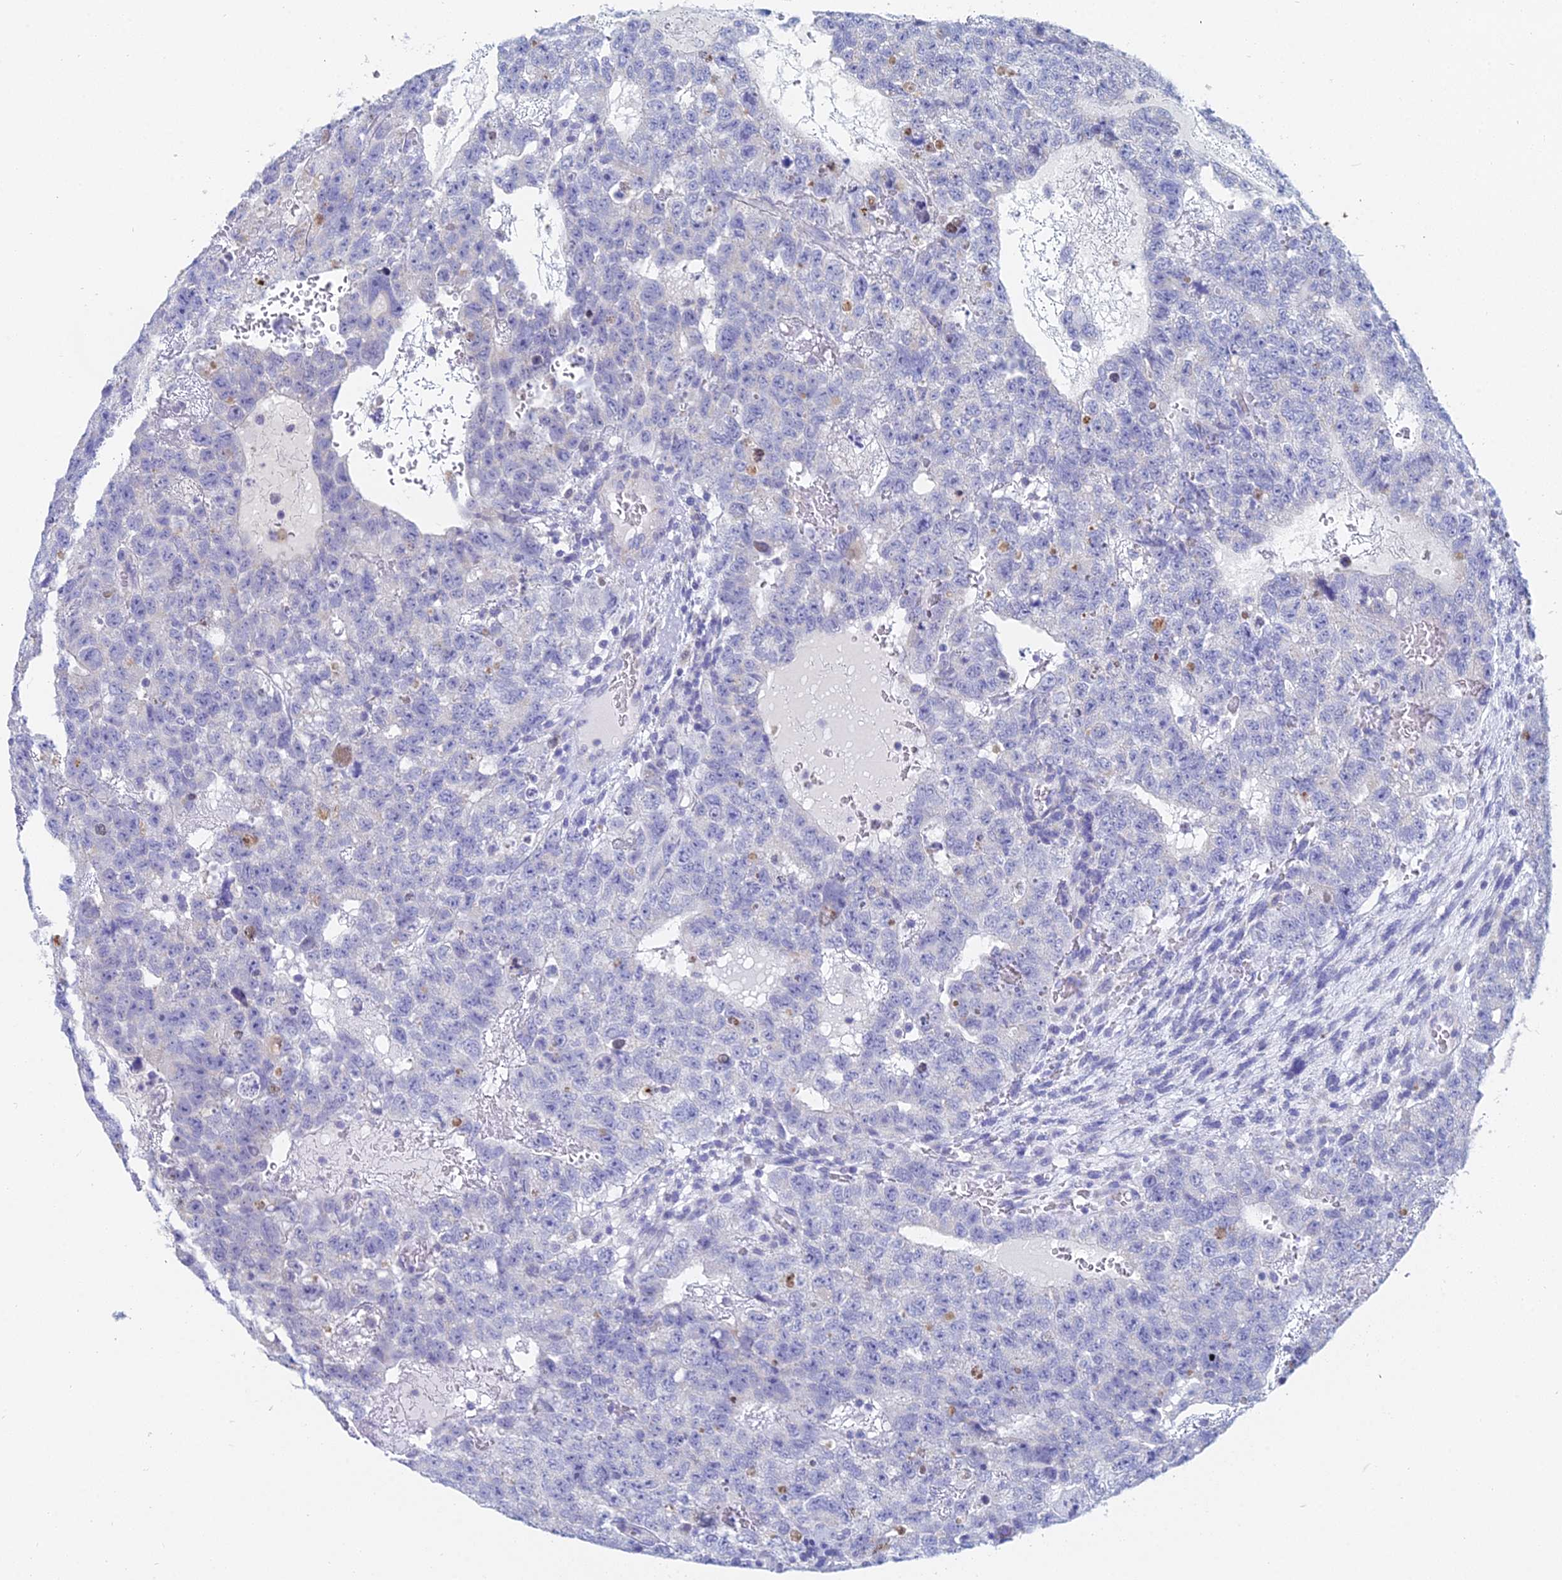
{"staining": {"intensity": "negative", "quantity": "none", "location": "none"}, "tissue": "testis cancer", "cell_type": "Tumor cells", "image_type": "cancer", "snomed": [{"axis": "morphology", "description": "Carcinoma, Embryonal, NOS"}, {"axis": "topography", "description": "Testis"}], "caption": "DAB (3,3'-diaminobenzidine) immunohistochemical staining of human testis cancer shows no significant staining in tumor cells.", "gene": "ACSM1", "patient": {"sex": "male", "age": 26}}